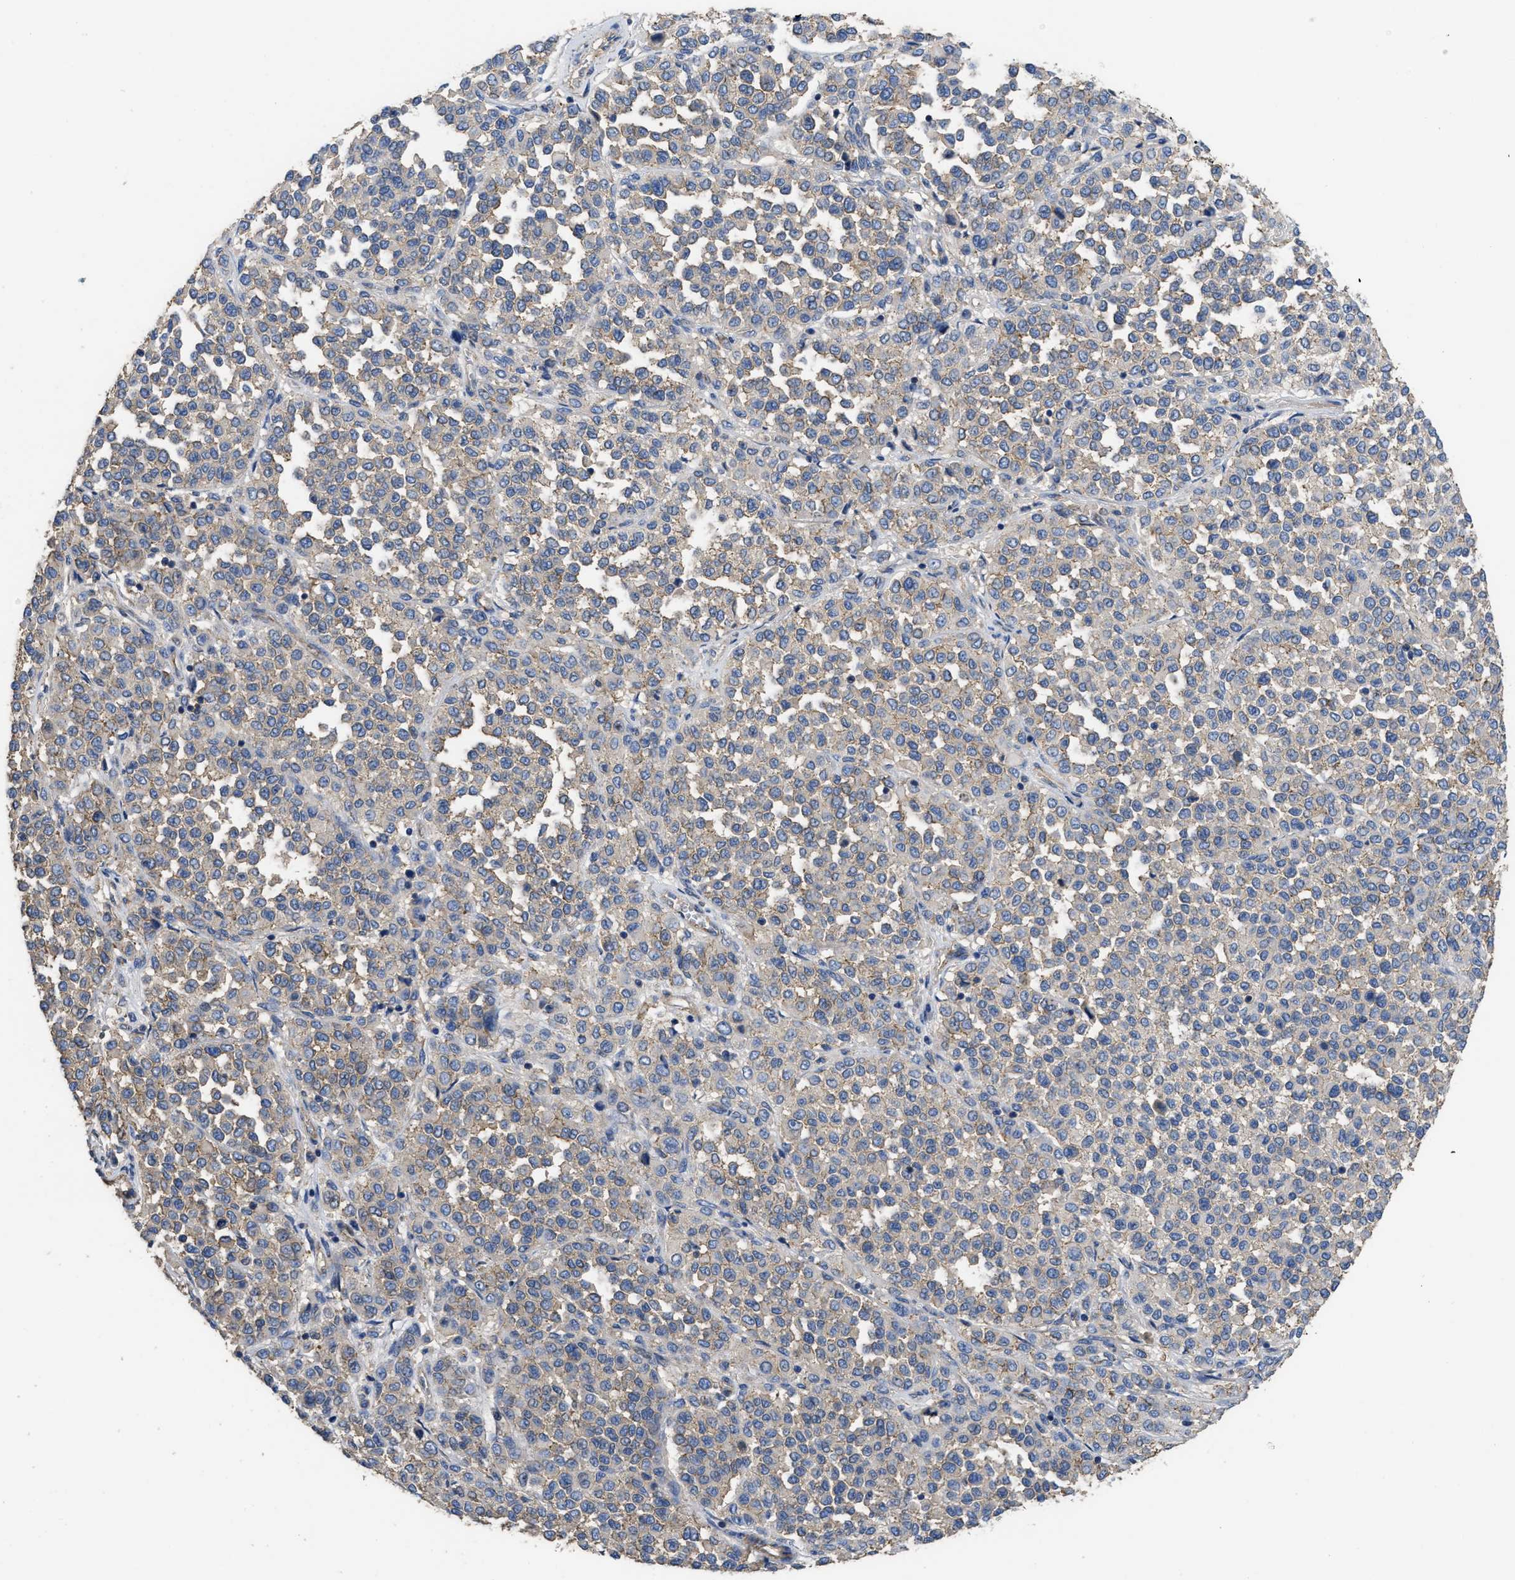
{"staining": {"intensity": "negative", "quantity": "none", "location": "none"}, "tissue": "melanoma", "cell_type": "Tumor cells", "image_type": "cancer", "snomed": [{"axis": "morphology", "description": "Malignant melanoma, Metastatic site"}, {"axis": "topography", "description": "Pancreas"}], "caption": "Protein analysis of melanoma displays no significant staining in tumor cells.", "gene": "USP4", "patient": {"sex": "female", "age": 30}}